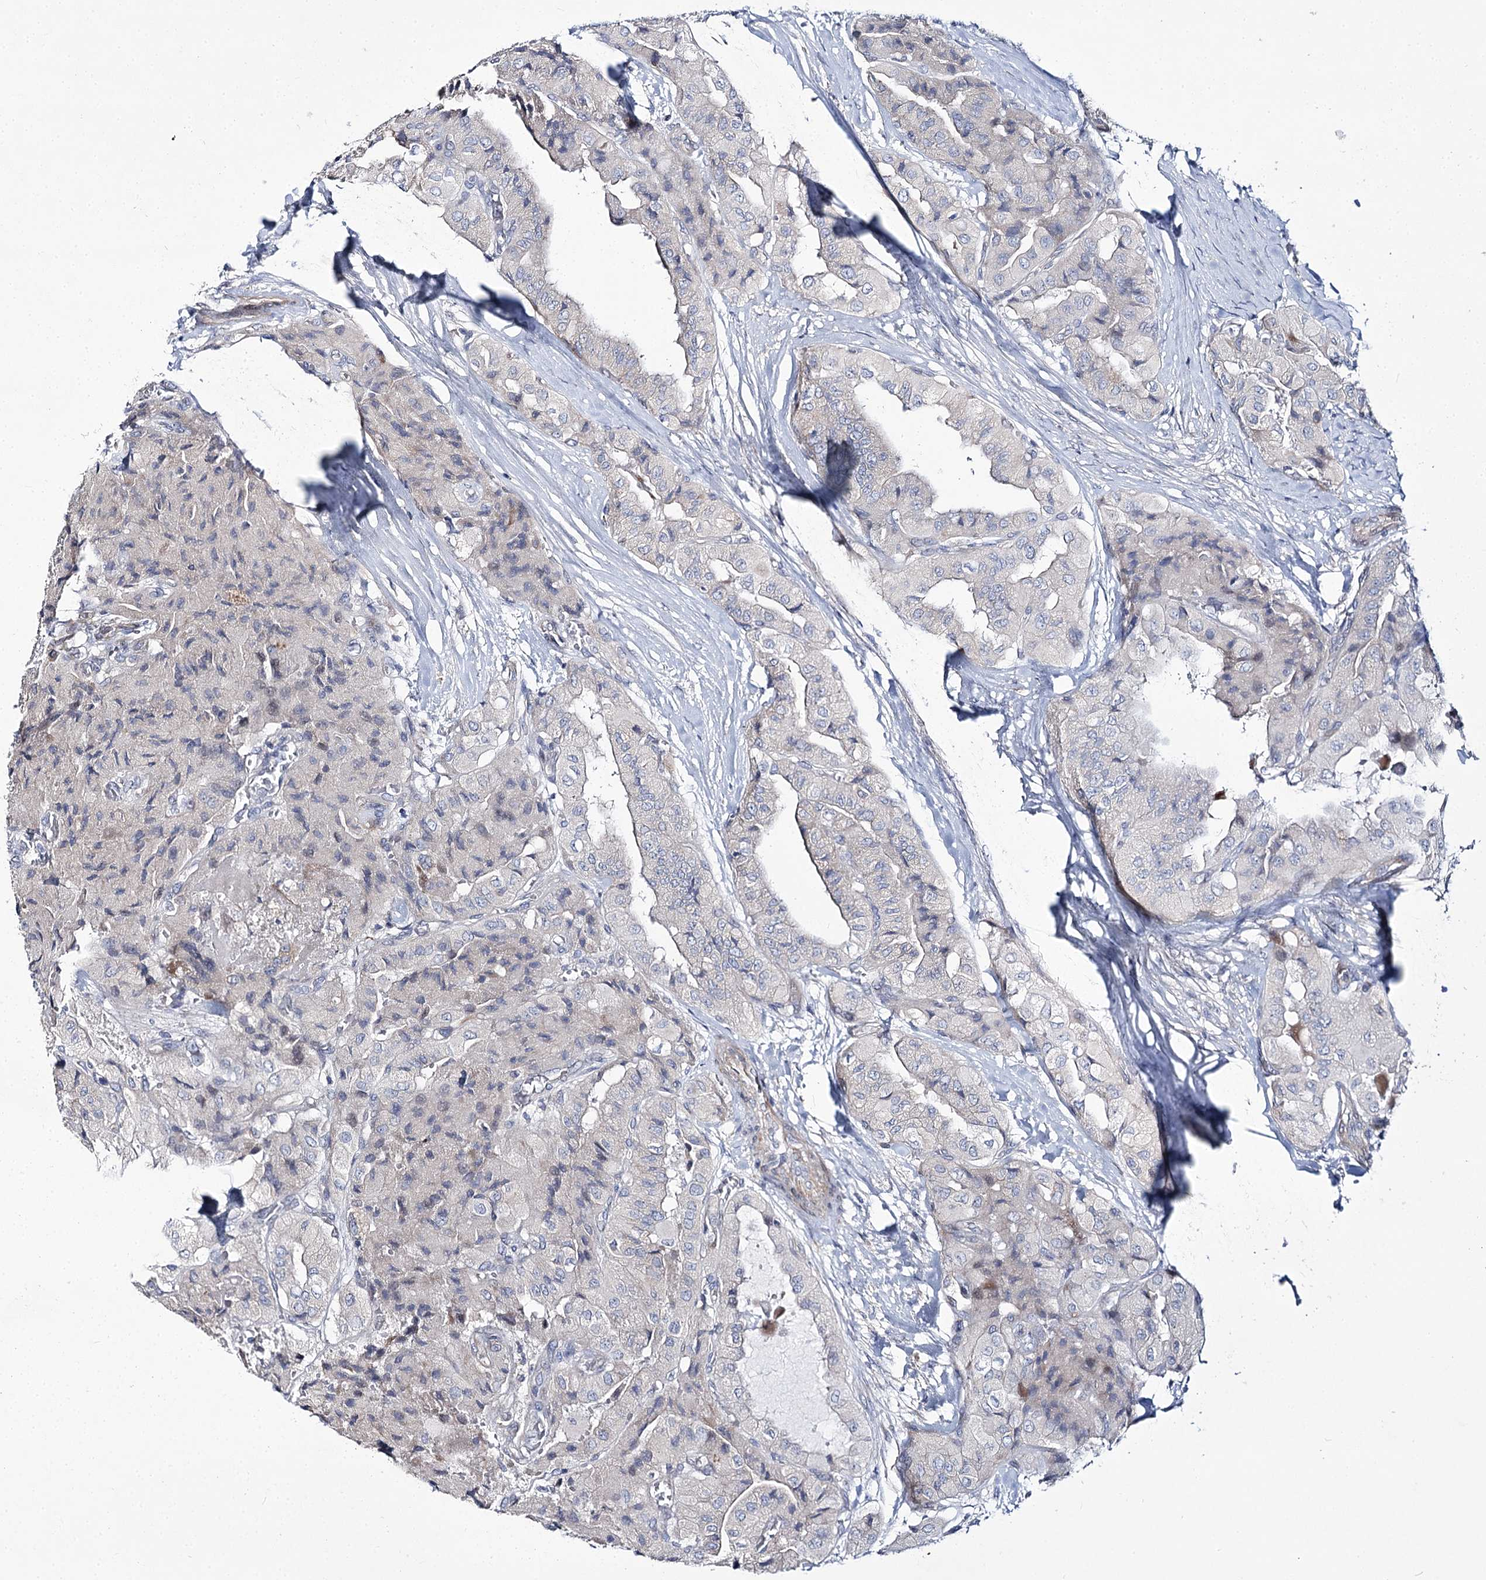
{"staining": {"intensity": "negative", "quantity": "none", "location": "none"}, "tissue": "thyroid cancer", "cell_type": "Tumor cells", "image_type": "cancer", "snomed": [{"axis": "morphology", "description": "Papillary adenocarcinoma, NOS"}, {"axis": "topography", "description": "Thyroid gland"}], "caption": "An immunohistochemistry (IHC) histopathology image of thyroid cancer is shown. There is no staining in tumor cells of thyroid cancer. The staining was performed using DAB to visualize the protein expression in brown, while the nuclei were stained in blue with hematoxylin (Magnification: 20x).", "gene": "ARHGAP32", "patient": {"sex": "female", "age": 59}}